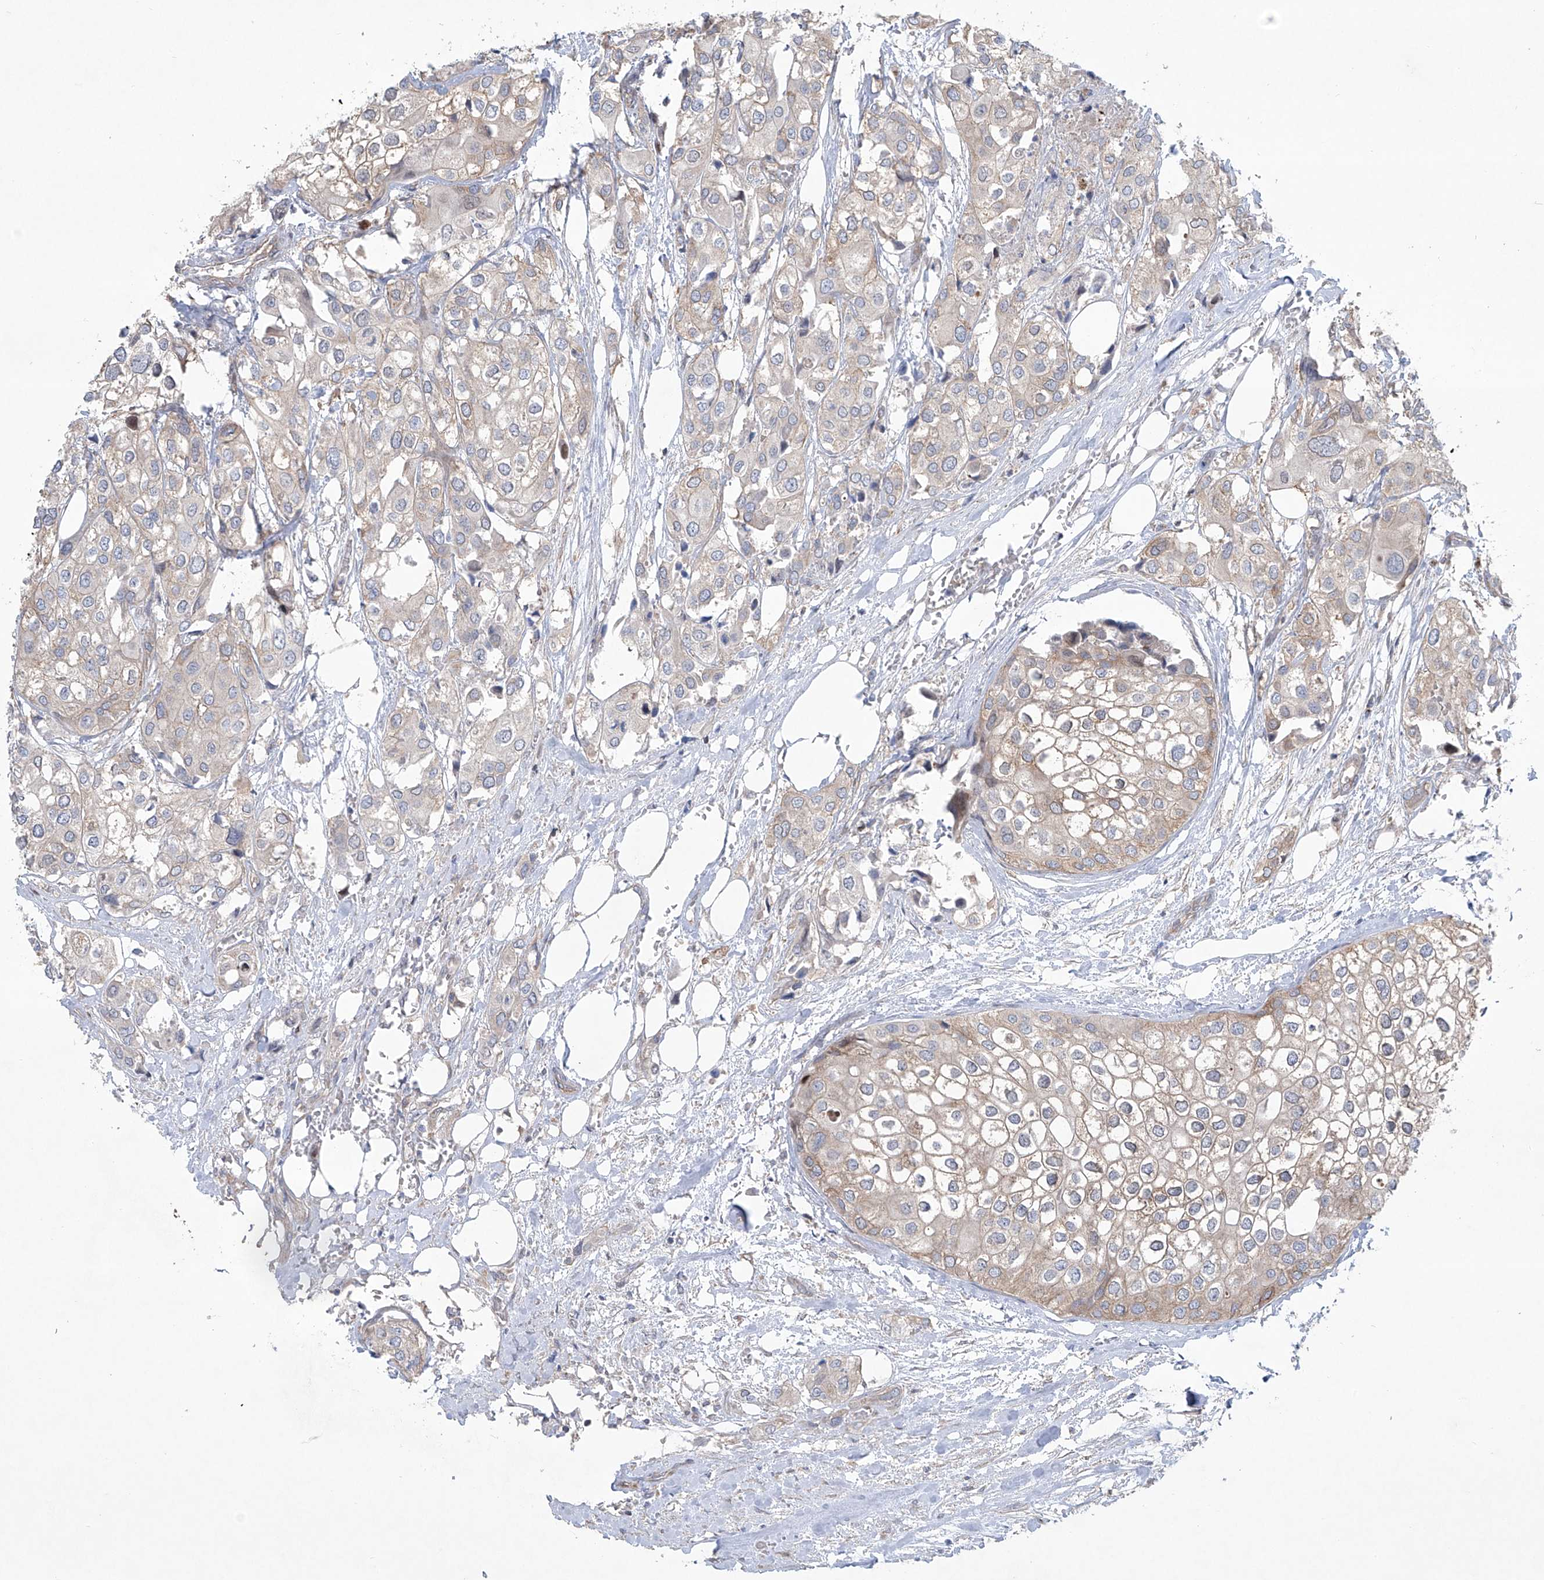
{"staining": {"intensity": "weak", "quantity": "<25%", "location": "cytoplasmic/membranous"}, "tissue": "urothelial cancer", "cell_type": "Tumor cells", "image_type": "cancer", "snomed": [{"axis": "morphology", "description": "Urothelial carcinoma, High grade"}, {"axis": "topography", "description": "Urinary bladder"}], "caption": "Urothelial cancer was stained to show a protein in brown. There is no significant expression in tumor cells.", "gene": "KLC4", "patient": {"sex": "male", "age": 64}}